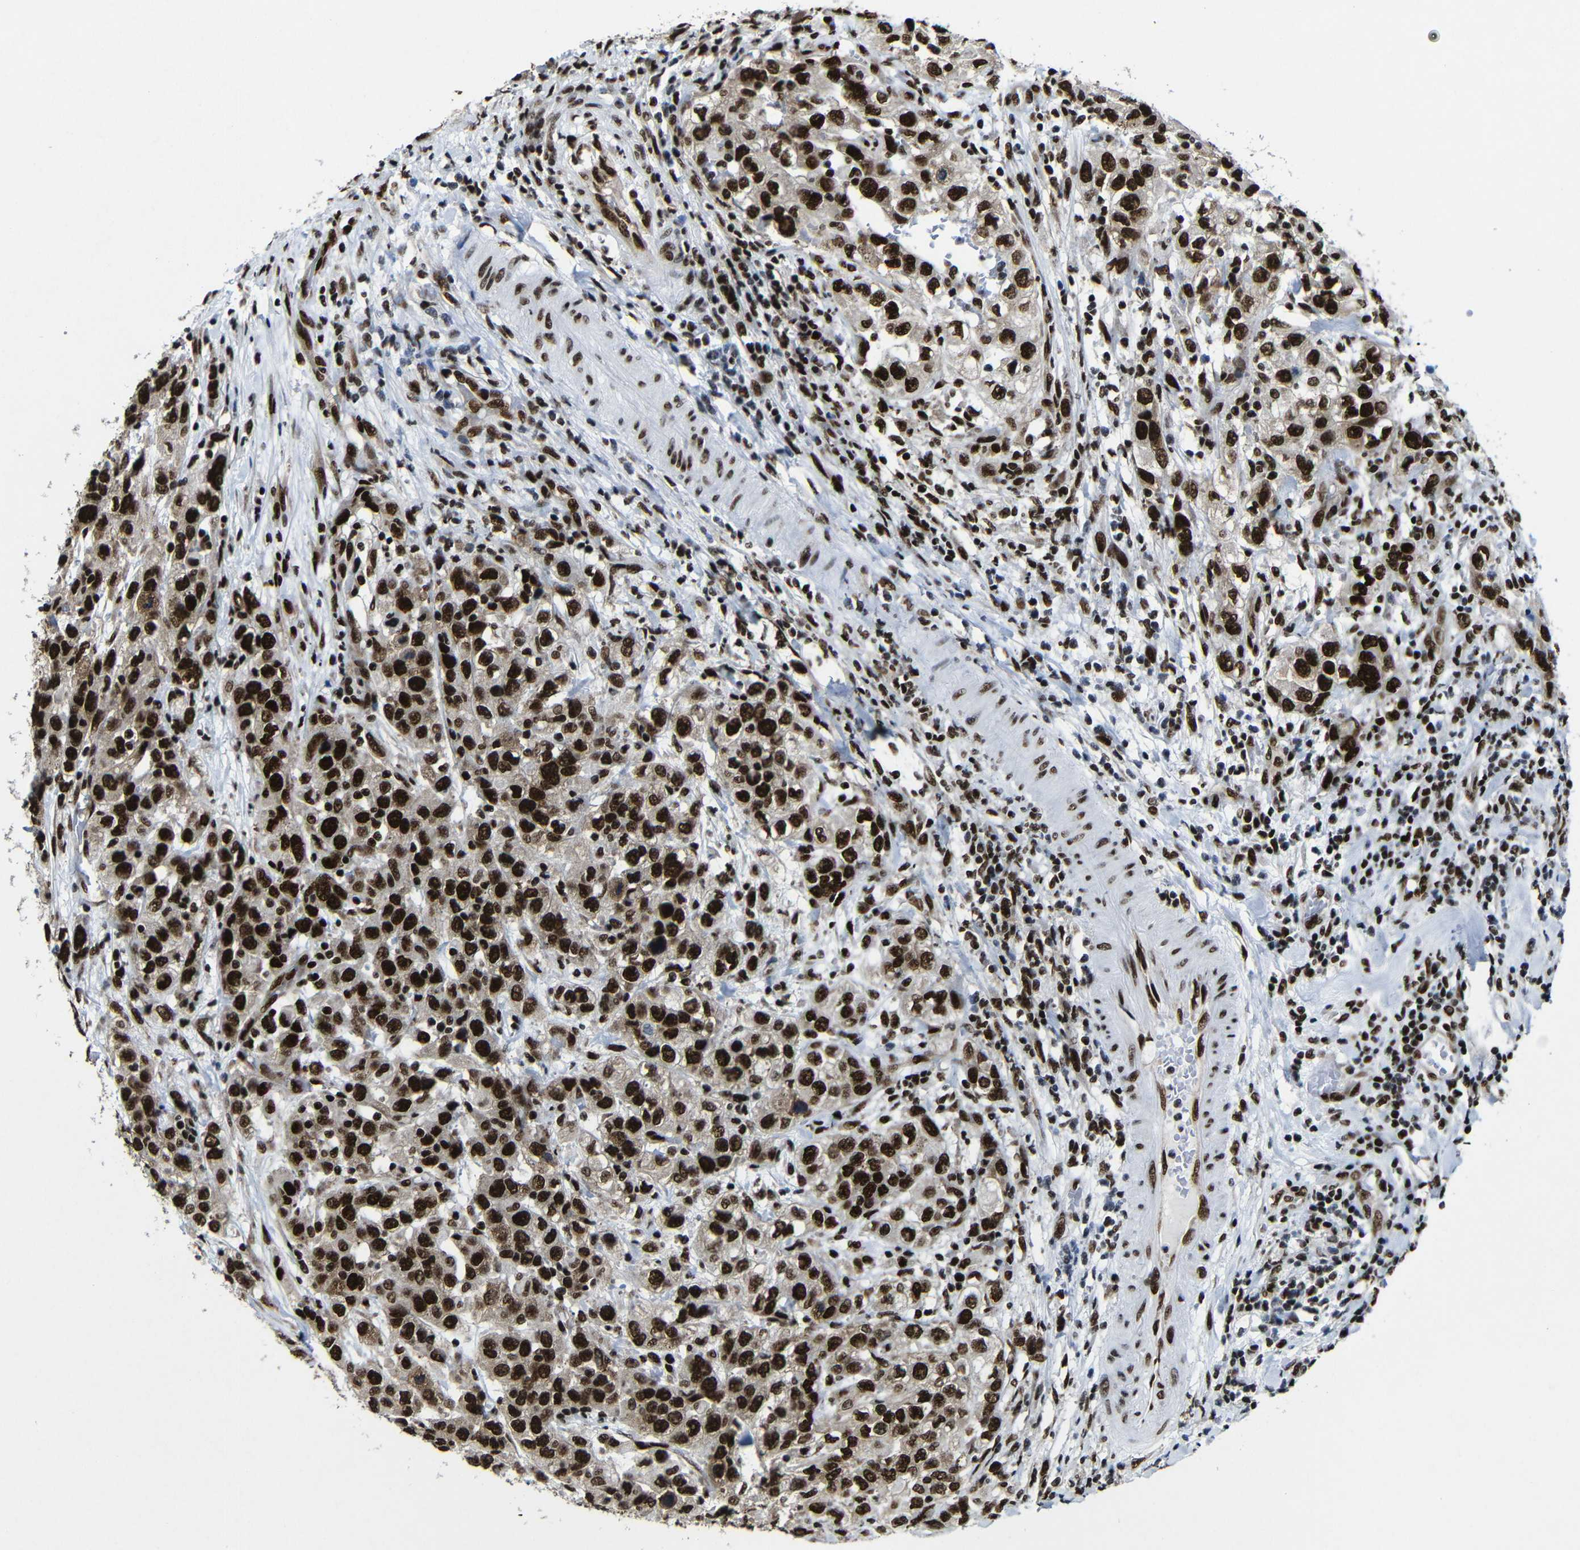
{"staining": {"intensity": "strong", "quantity": ">75%", "location": "nuclear"}, "tissue": "urothelial cancer", "cell_type": "Tumor cells", "image_type": "cancer", "snomed": [{"axis": "morphology", "description": "Urothelial carcinoma, High grade"}, {"axis": "topography", "description": "Urinary bladder"}], "caption": "Brown immunohistochemical staining in urothelial cancer reveals strong nuclear staining in approximately >75% of tumor cells.", "gene": "PTBP1", "patient": {"sex": "female", "age": 80}}